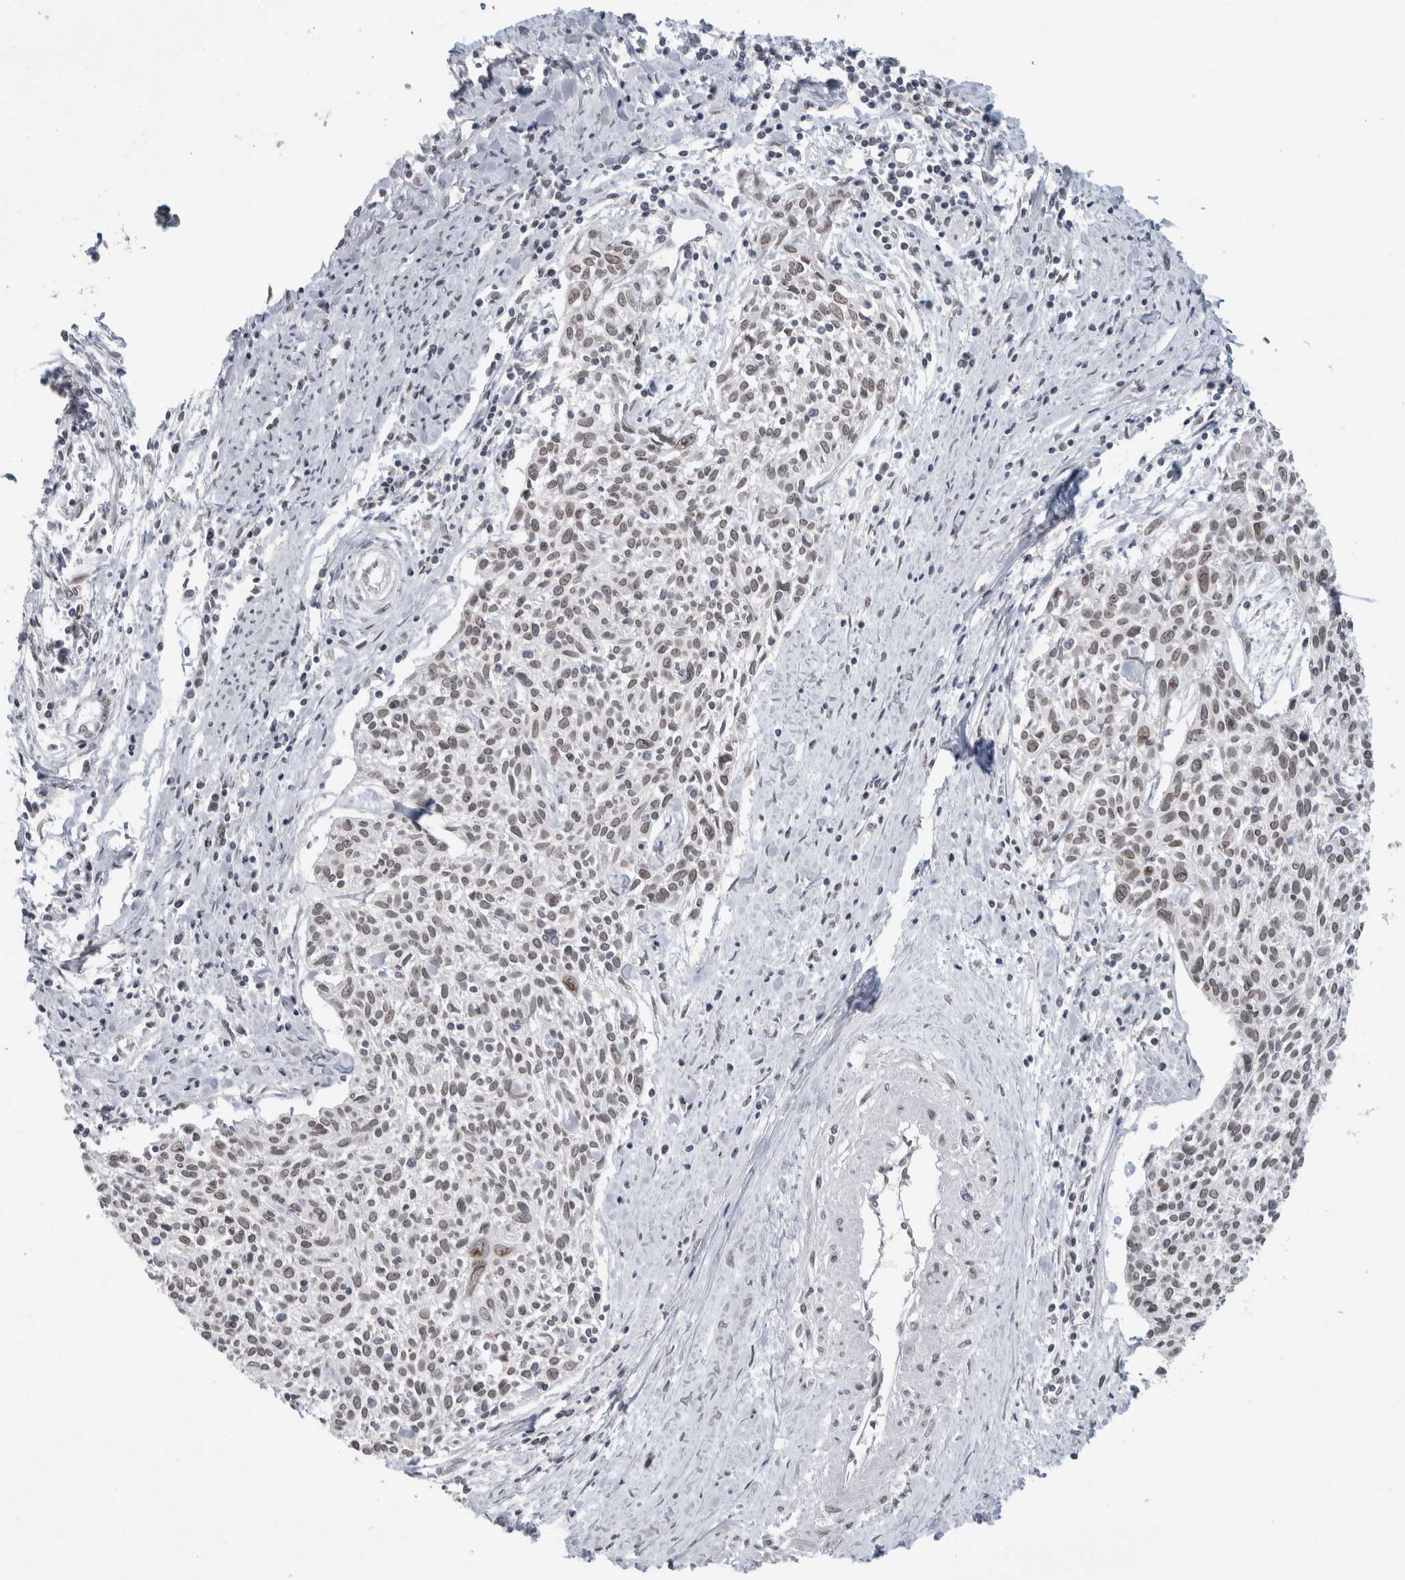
{"staining": {"intensity": "weak", "quantity": ">75%", "location": "nuclear"}, "tissue": "cervical cancer", "cell_type": "Tumor cells", "image_type": "cancer", "snomed": [{"axis": "morphology", "description": "Squamous cell carcinoma, NOS"}, {"axis": "topography", "description": "Cervix"}], "caption": "An immunohistochemistry (IHC) histopathology image of neoplastic tissue is shown. Protein staining in brown shows weak nuclear positivity in squamous cell carcinoma (cervical) within tumor cells.", "gene": "ZNF770", "patient": {"sex": "female", "age": 51}}